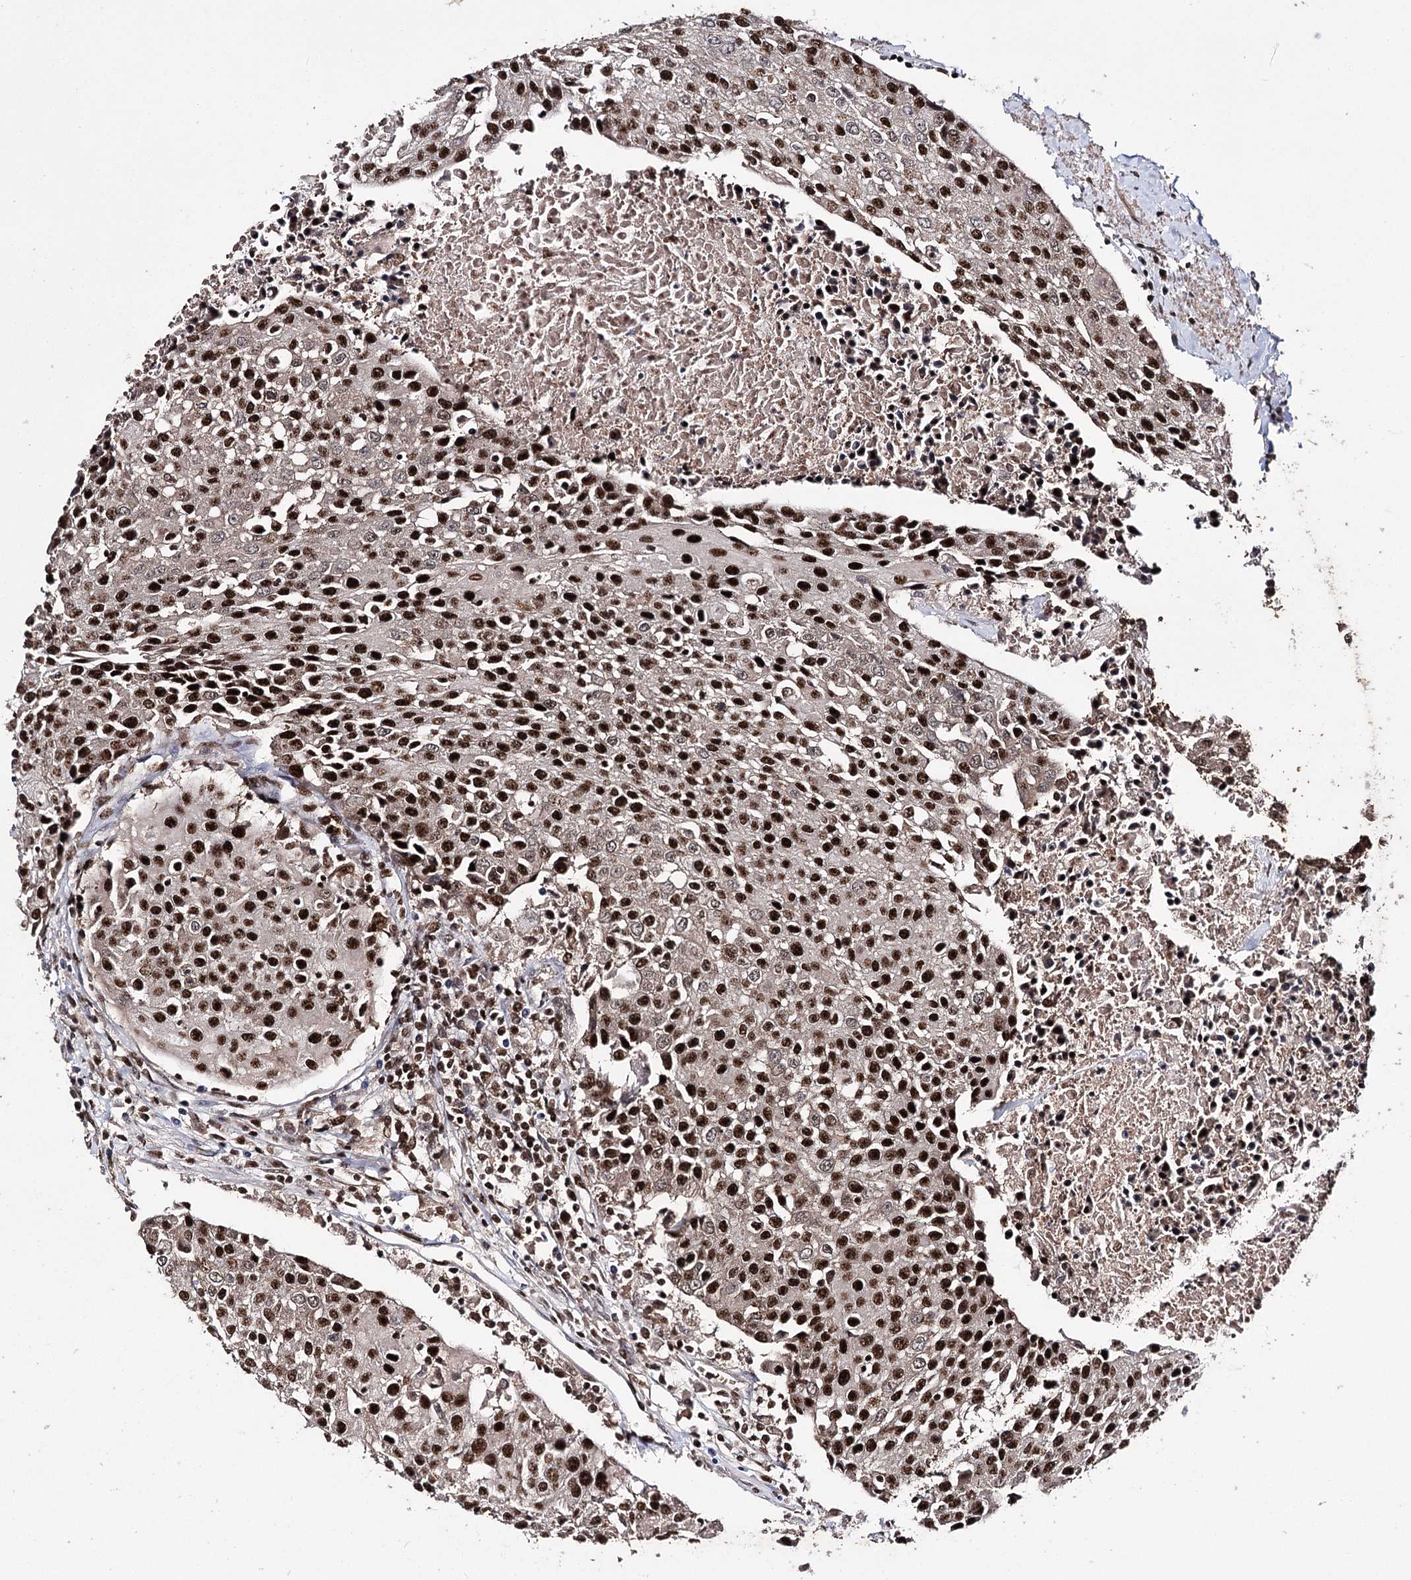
{"staining": {"intensity": "strong", "quantity": ">75%", "location": "nuclear"}, "tissue": "urothelial cancer", "cell_type": "Tumor cells", "image_type": "cancer", "snomed": [{"axis": "morphology", "description": "Urothelial carcinoma, High grade"}, {"axis": "topography", "description": "Urinary bladder"}], "caption": "A high amount of strong nuclear positivity is present in about >75% of tumor cells in high-grade urothelial carcinoma tissue.", "gene": "PRPF40A", "patient": {"sex": "female", "age": 85}}